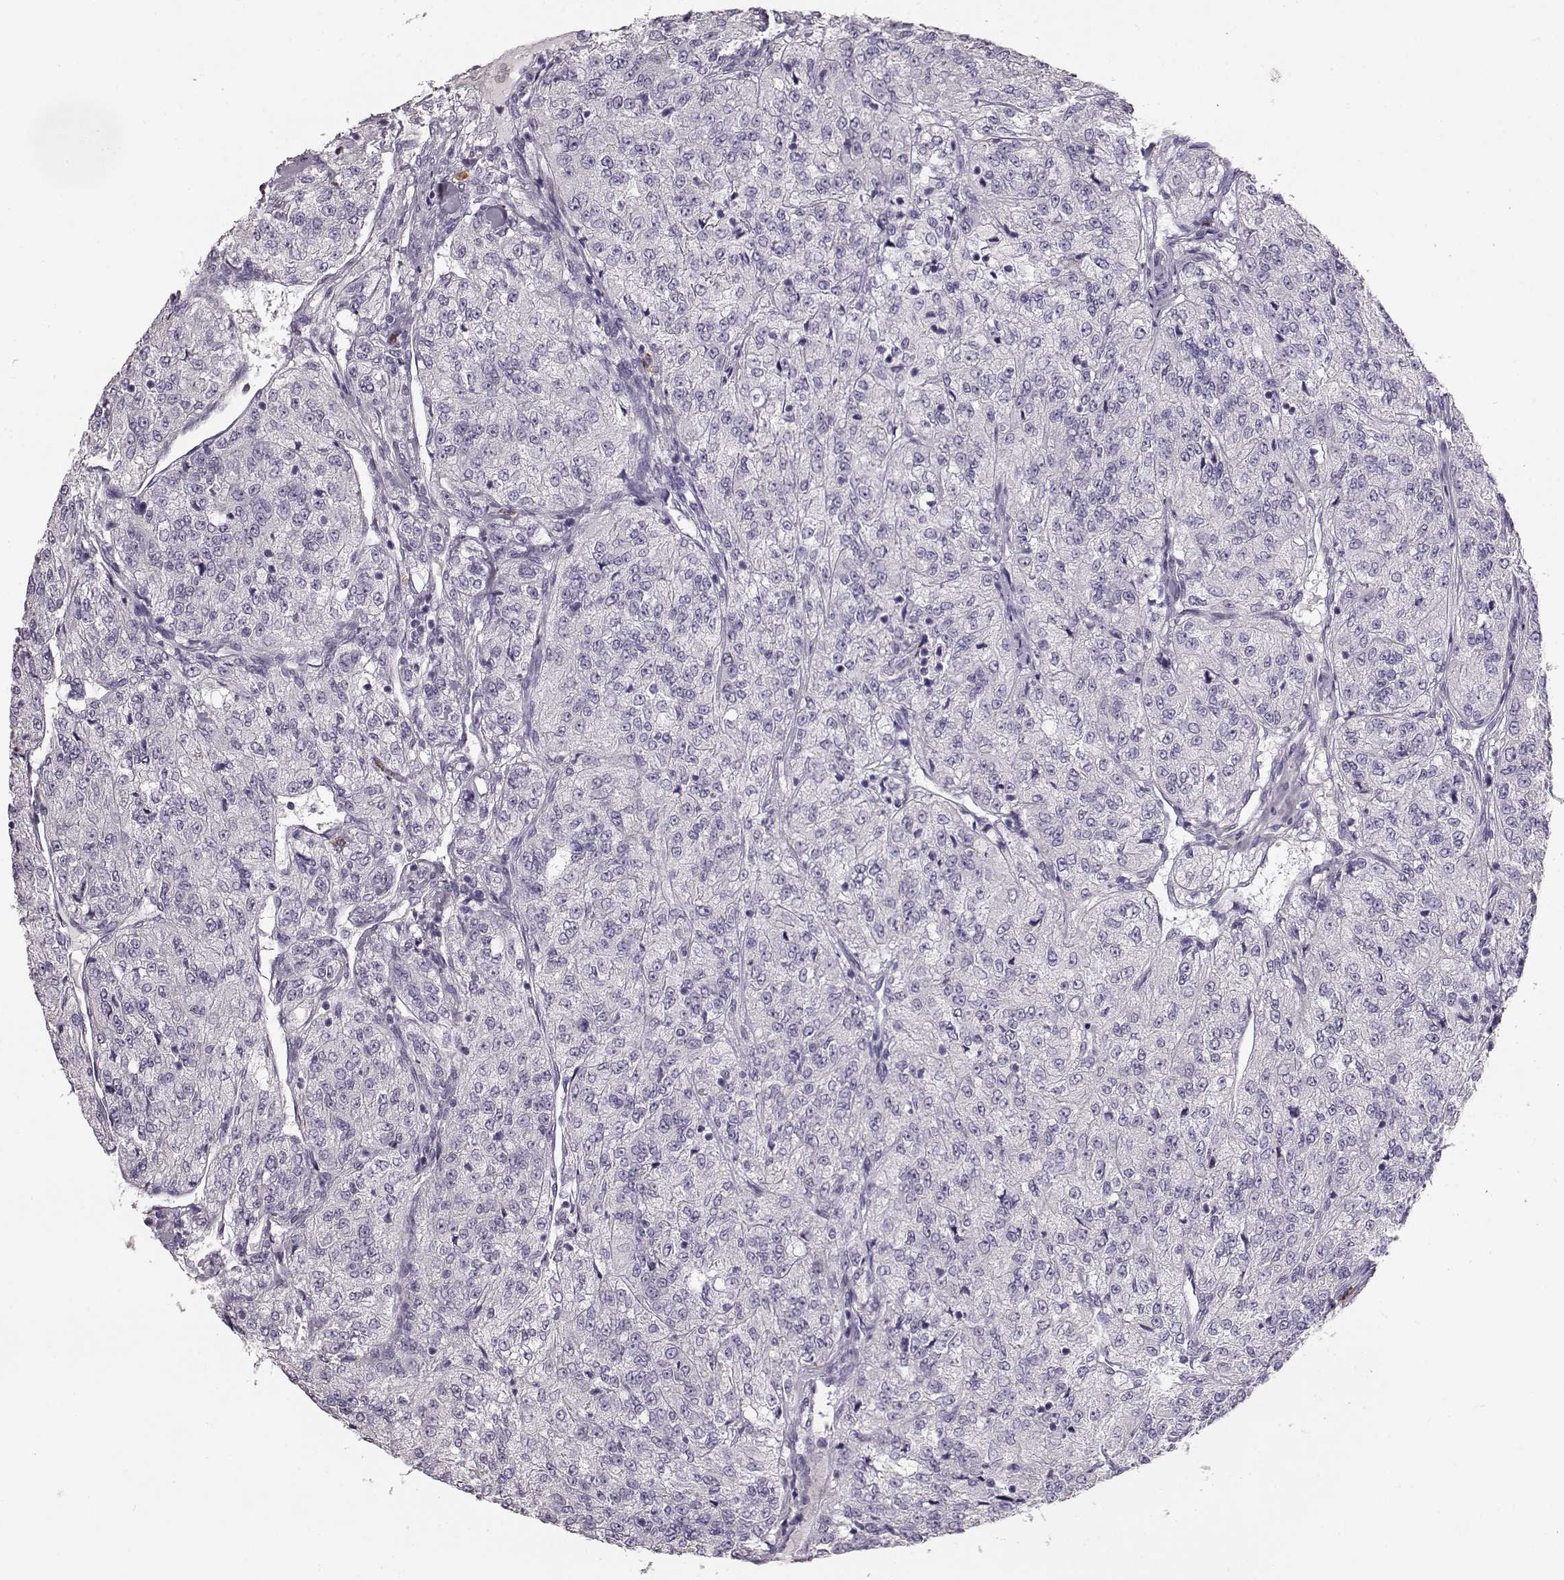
{"staining": {"intensity": "negative", "quantity": "none", "location": "none"}, "tissue": "renal cancer", "cell_type": "Tumor cells", "image_type": "cancer", "snomed": [{"axis": "morphology", "description": "Adenocarcinoma, NOS"}, {"axis": "topography", "description": "Kidney"}], "caption": "Photomicrograph shows no significant protein staining in tumor cells of renal adenocarcinoma.", "gene": "NPTXR", "patient": {"sex": "female", "age": 63}}